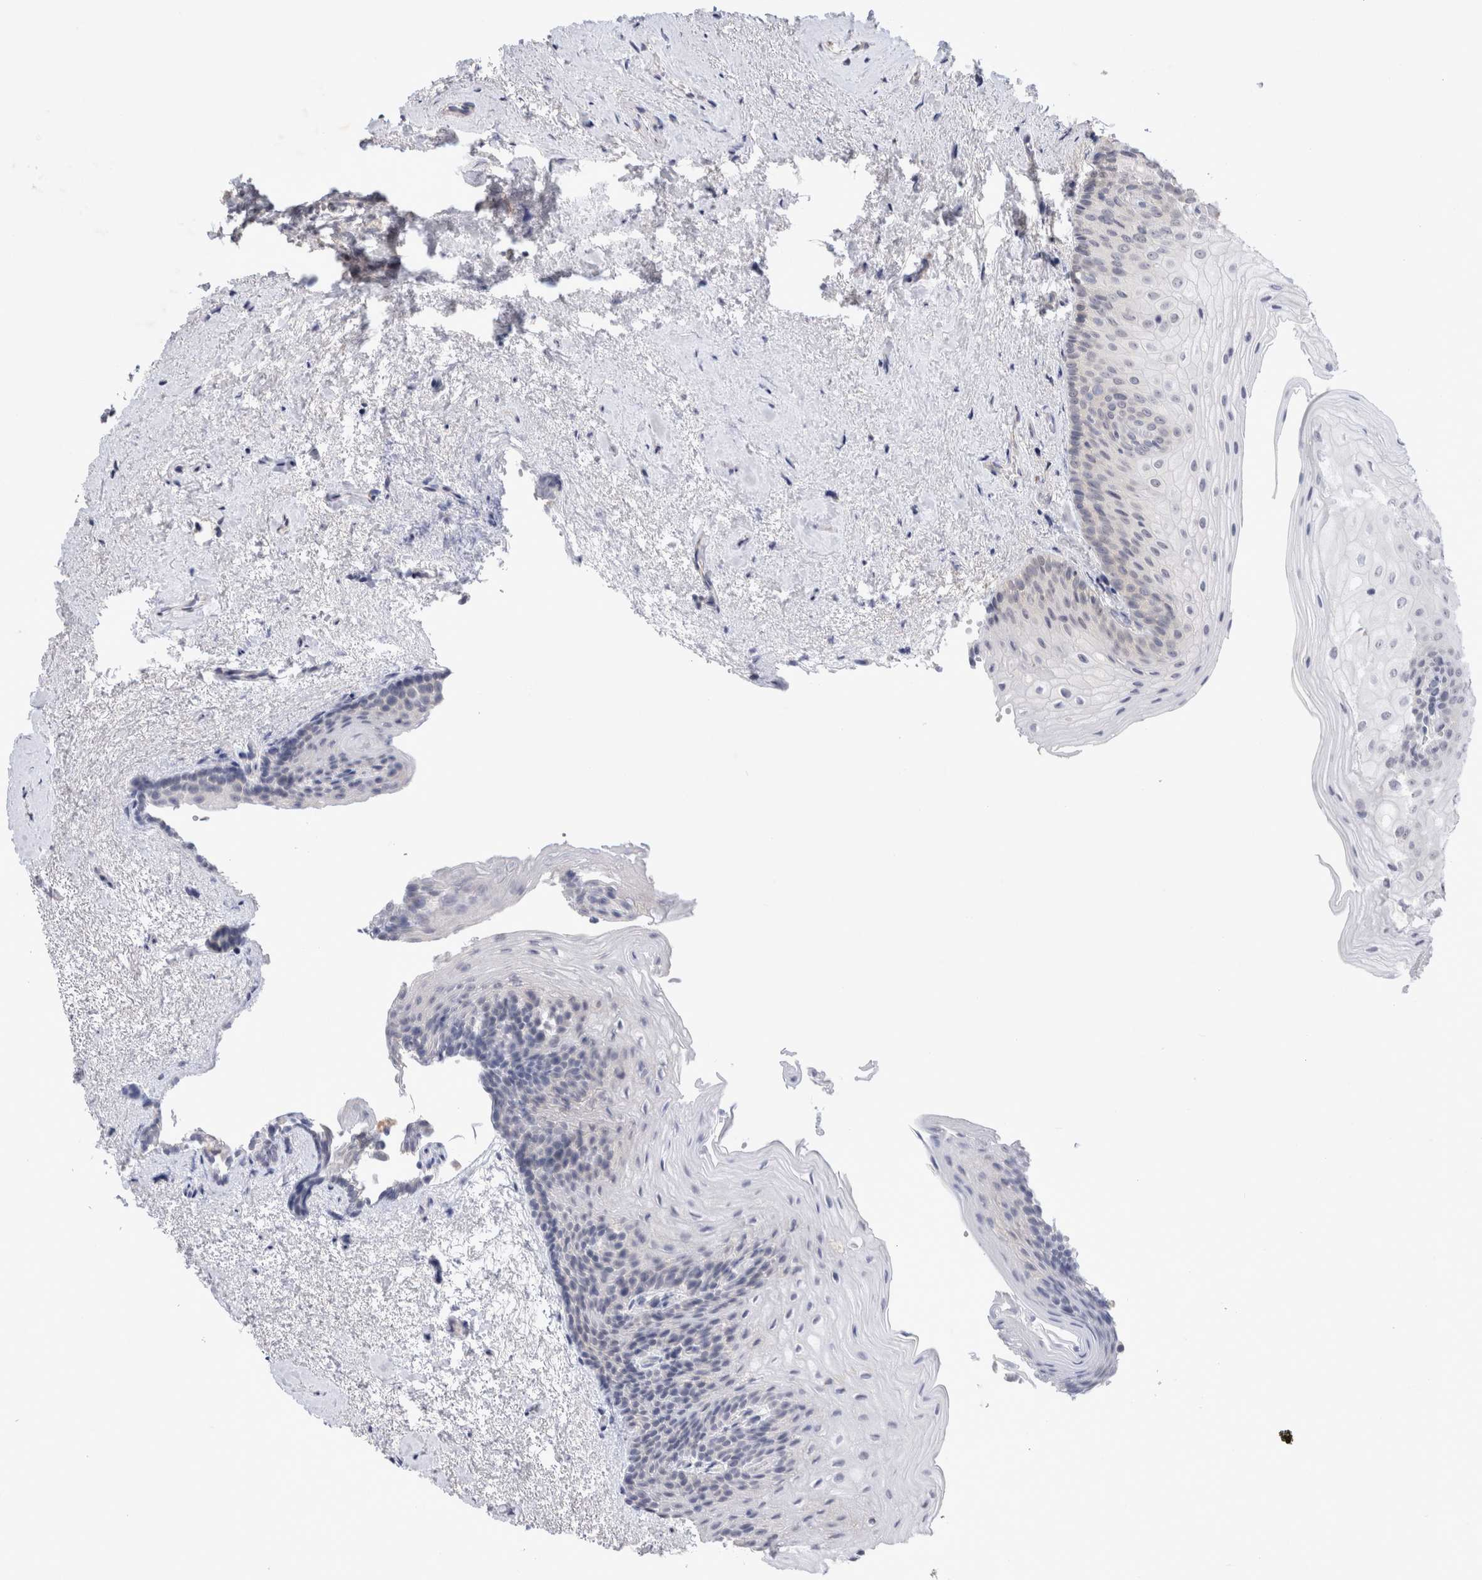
{"staining": {"intensity": "moderate", "quantity": "<25%", "location": "cytoplasmic/membranous"}, "tissue": "urinary bladder", "cell_type": "Urothelial cells", "image_type": "normal", "snomed": [{"axis": "morphology", "description": "Normal tissue, NOS"}, {"axis": "topography", "description": "Urinary bladder"}], "caption": "The photomicrograph demonstrates staining of benign urinary bladder, revealing moderate cytoplasmic/membranous protein positivity (brown color) within urothelial cells. (DAB IHC, brown staining for protein, blue staining for nuclei).", "gene": "NEDD4L", "patient": {"sex": "female", "age": 67}}